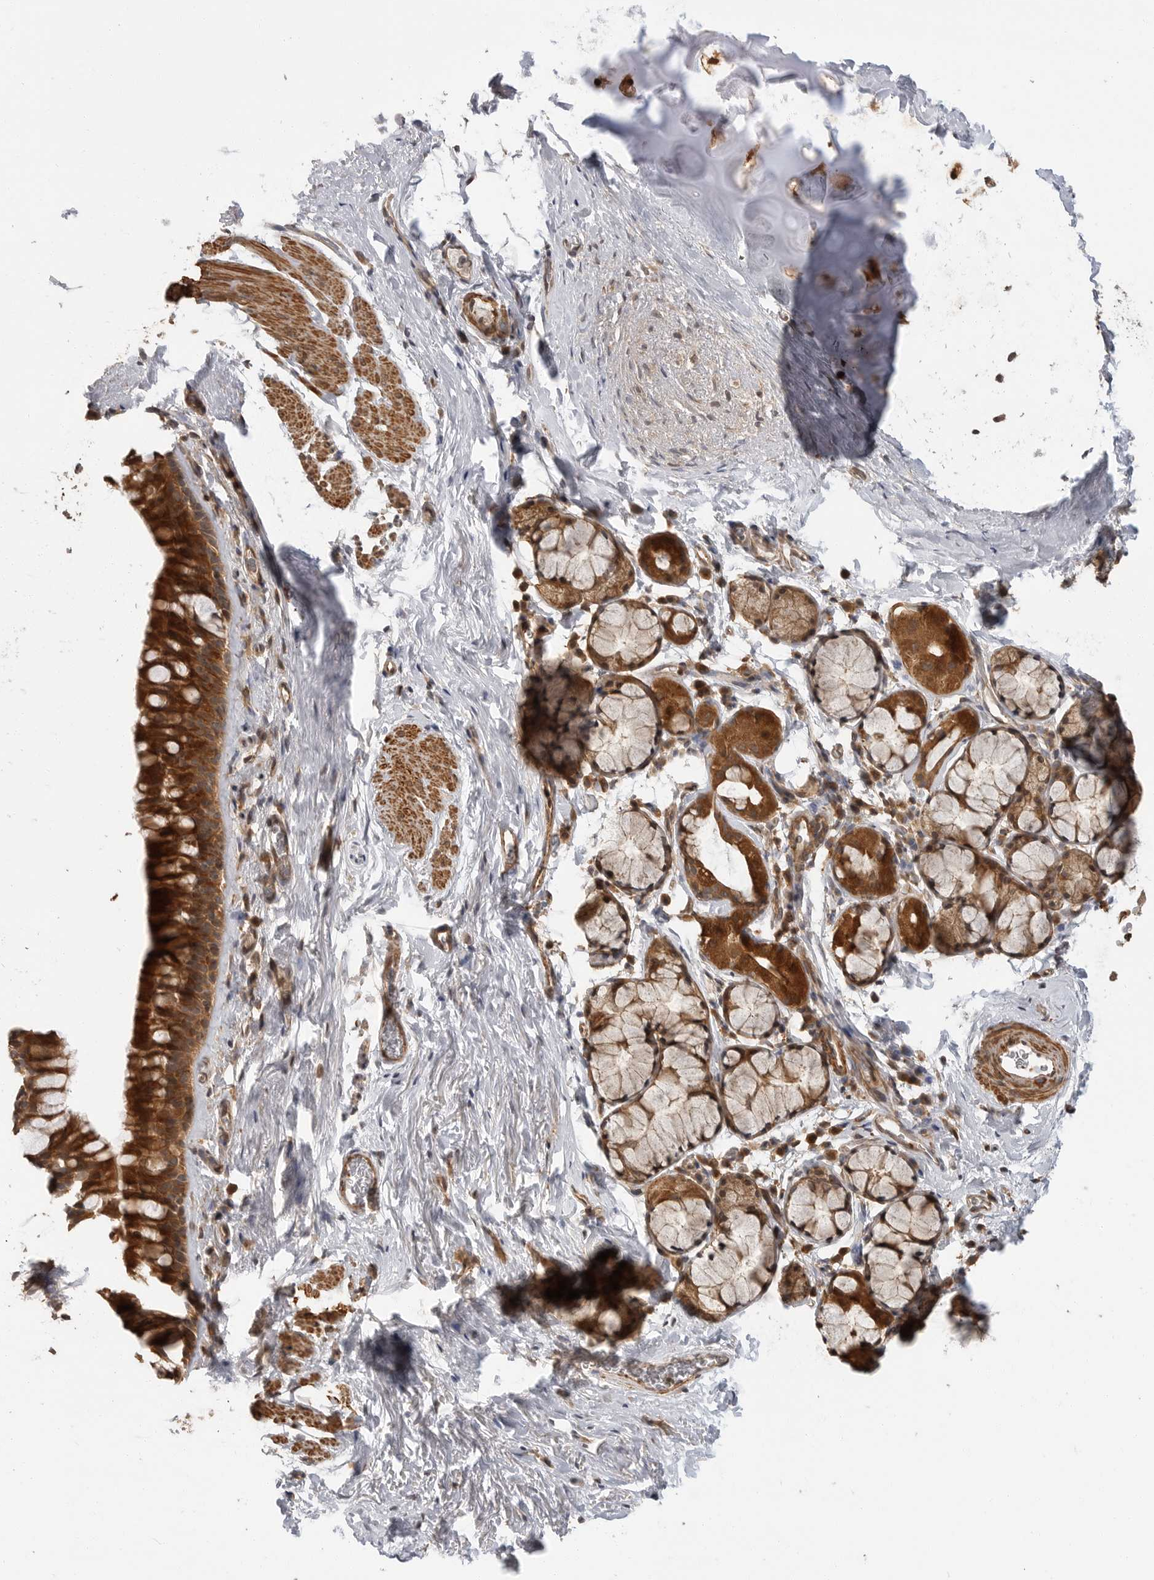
{"staining": {"intensity": "strong", "quantity": ">75%", "location": "cytoplasmic/membranous"}, "tissue": "bronchus", "cell_type": "Respiratory epithelial cells", "image_type": "normal", "snomed": [{"axis": "morphology", "description": "Normal tissue, NOS"}, {"axis": "topography", "description": "Cartilage tissue"}, {"axis": "topography", "description": "Bronchus"}], "caption": "Bronchus stained for a protein reveals strong cytoplasmic/membranous positivity in respiratory epithelial cells. The staining is performed using DAB brown chromogen to label protein expression. The nuclei are counter-stained blue using hematoxylin.", "gene": "ERN1", "patient": {"sex": "female", "age": 53}}